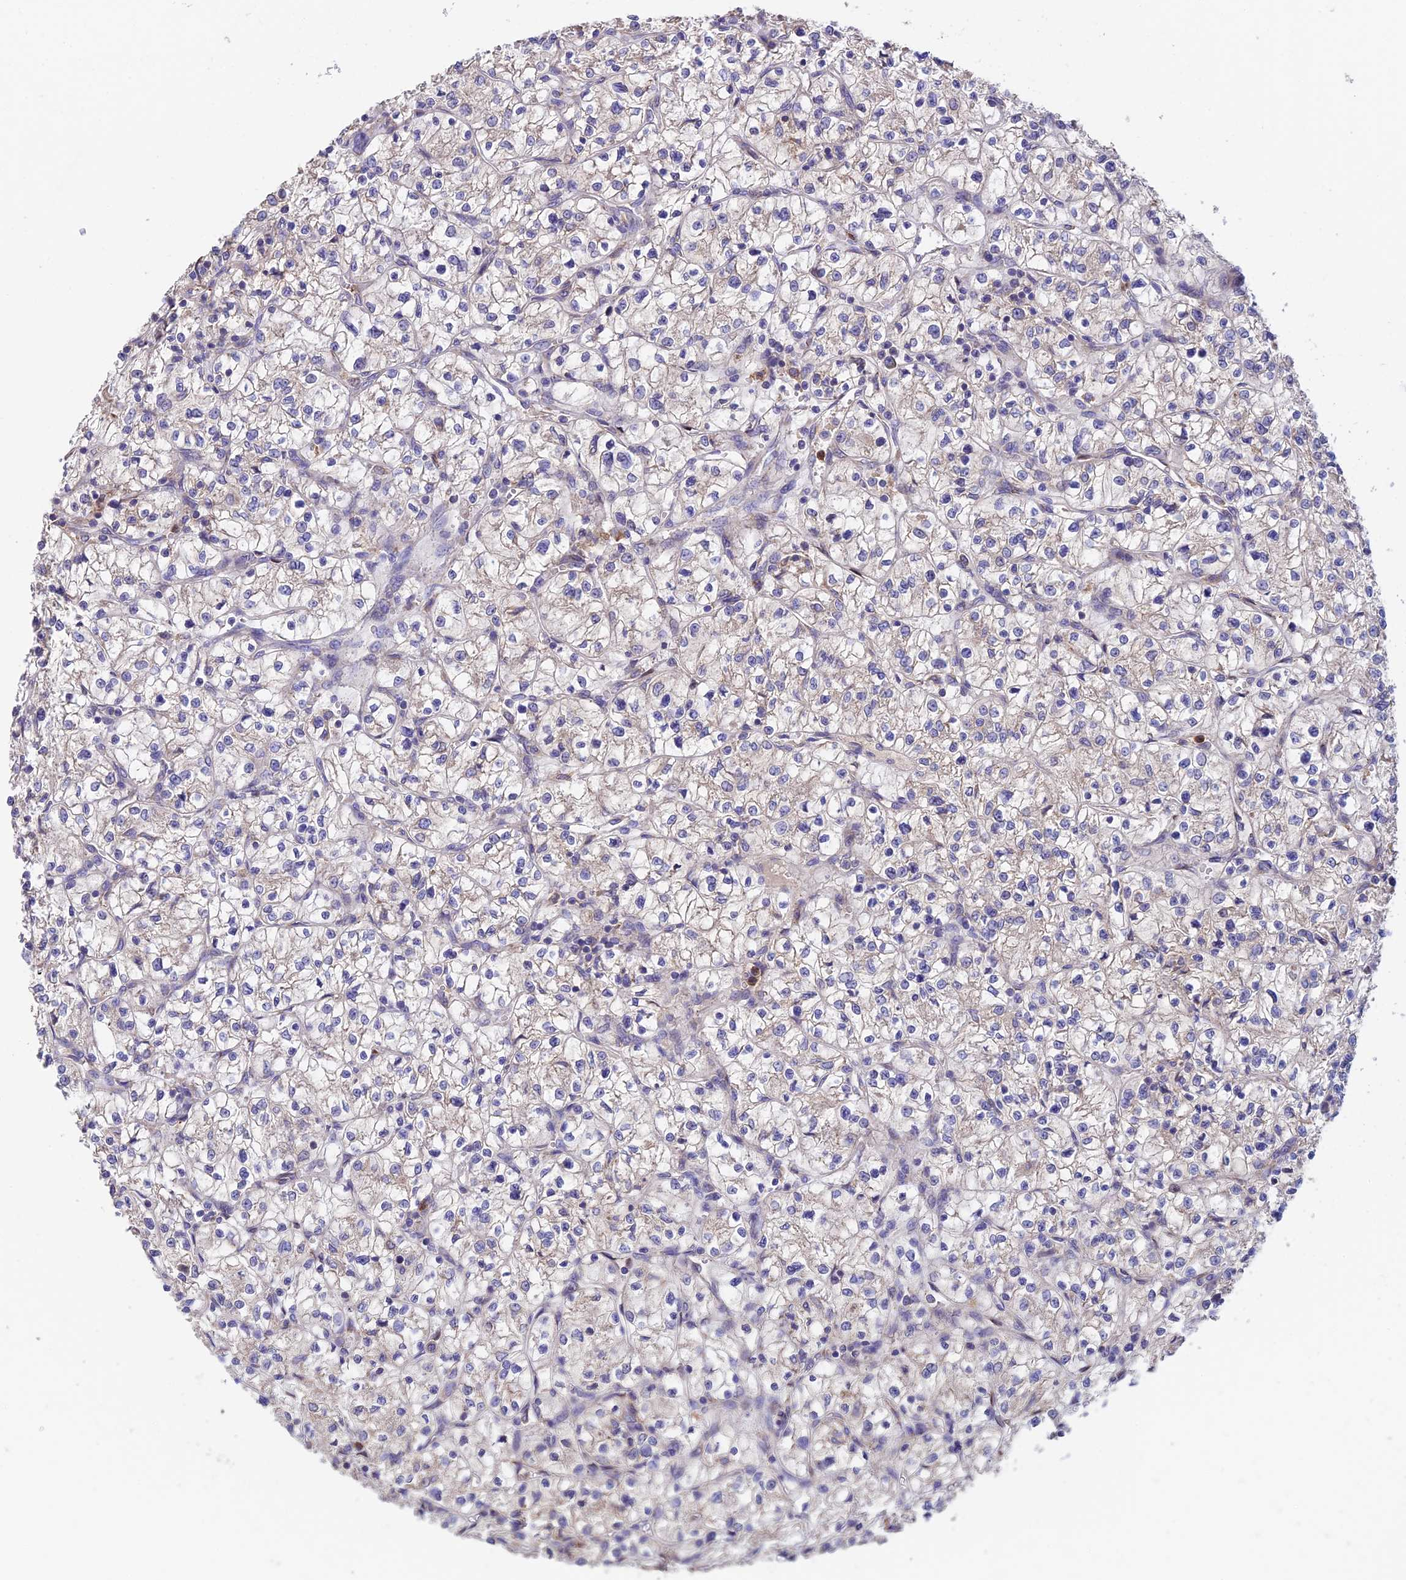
{"staining": {"intensity": "negative", "quantity": "none", "location": "none"}, "tissue": "renal cancer", "cell_type": "Tumor cells", "image_type": "cancer", "snomed": [{"axis": "morphology", "description": "Adenocarcinoma, NOS"}, {"axis": "topography", "description": "Kidney"}], "caption": "Photomicrograph shows no significant protein staining in tumor cells of renal cancer.", "gene": "EMC3", "patient": {"sex": "female", "age": 64}}